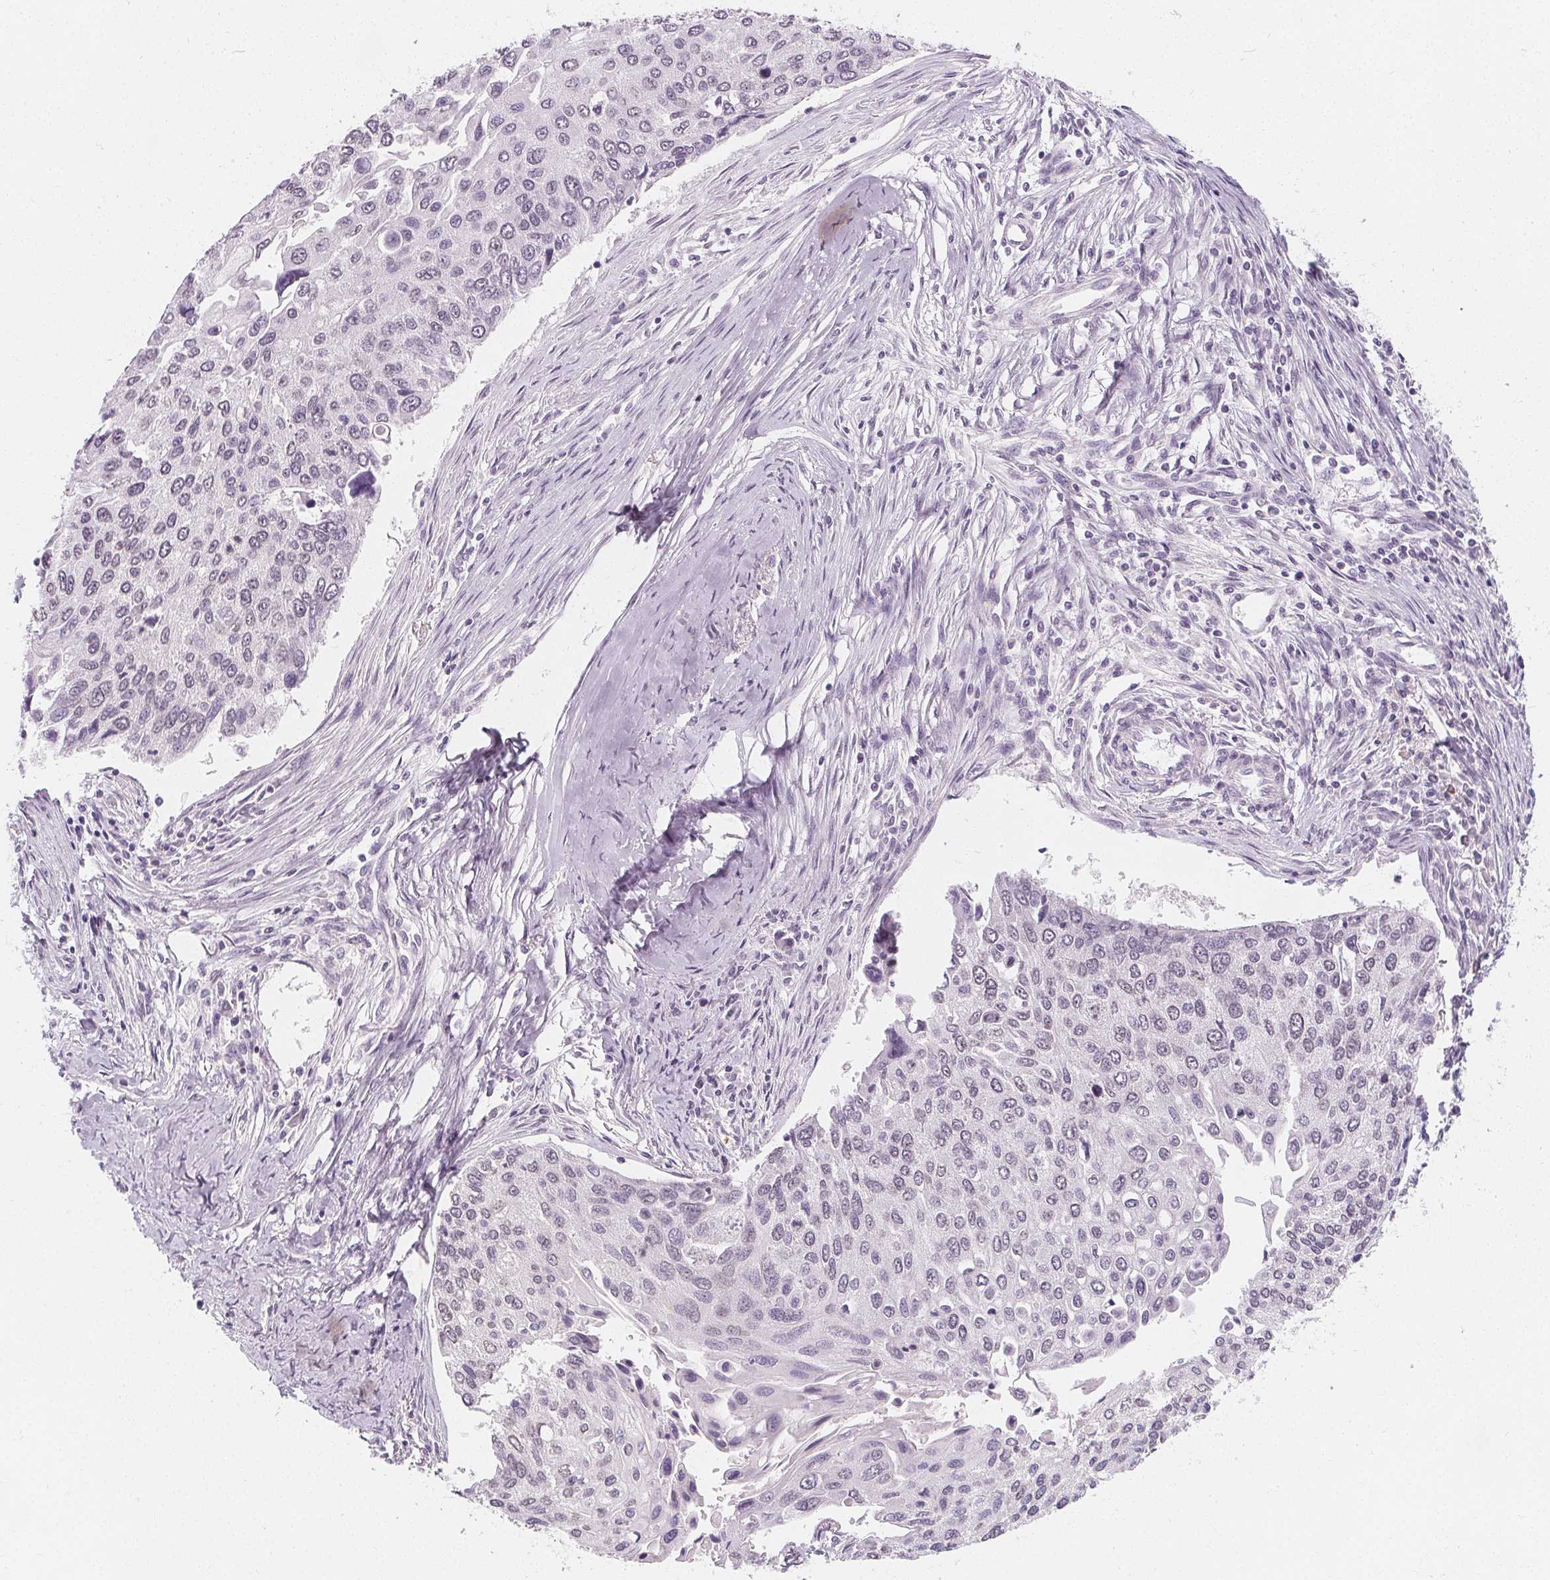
{"staining": {"intensity": "negative", "quantity": "none", "location": "none"}, "tissue": "lung cancer", "cell_type": "Tumor cells", "image_type": "cancer", "snomed": [{"axis": "morphology", "description": "Squamous cell carcinoma, NOS"}, {"axis": "morphology", "description": "Squamous cell carcinoma, metastatic, NOS"}, {"axis": "topography", "description": "Lung"}], "caption": "DAB (3,3'-diaminobenzidine) immunohistochemical staining of lung cancer (metastatic squamous cell carcinoma) exhibits no significant expression in tumor cells.", "gene": "DBX2", "patient": {"sex": "male", "age": 63}}